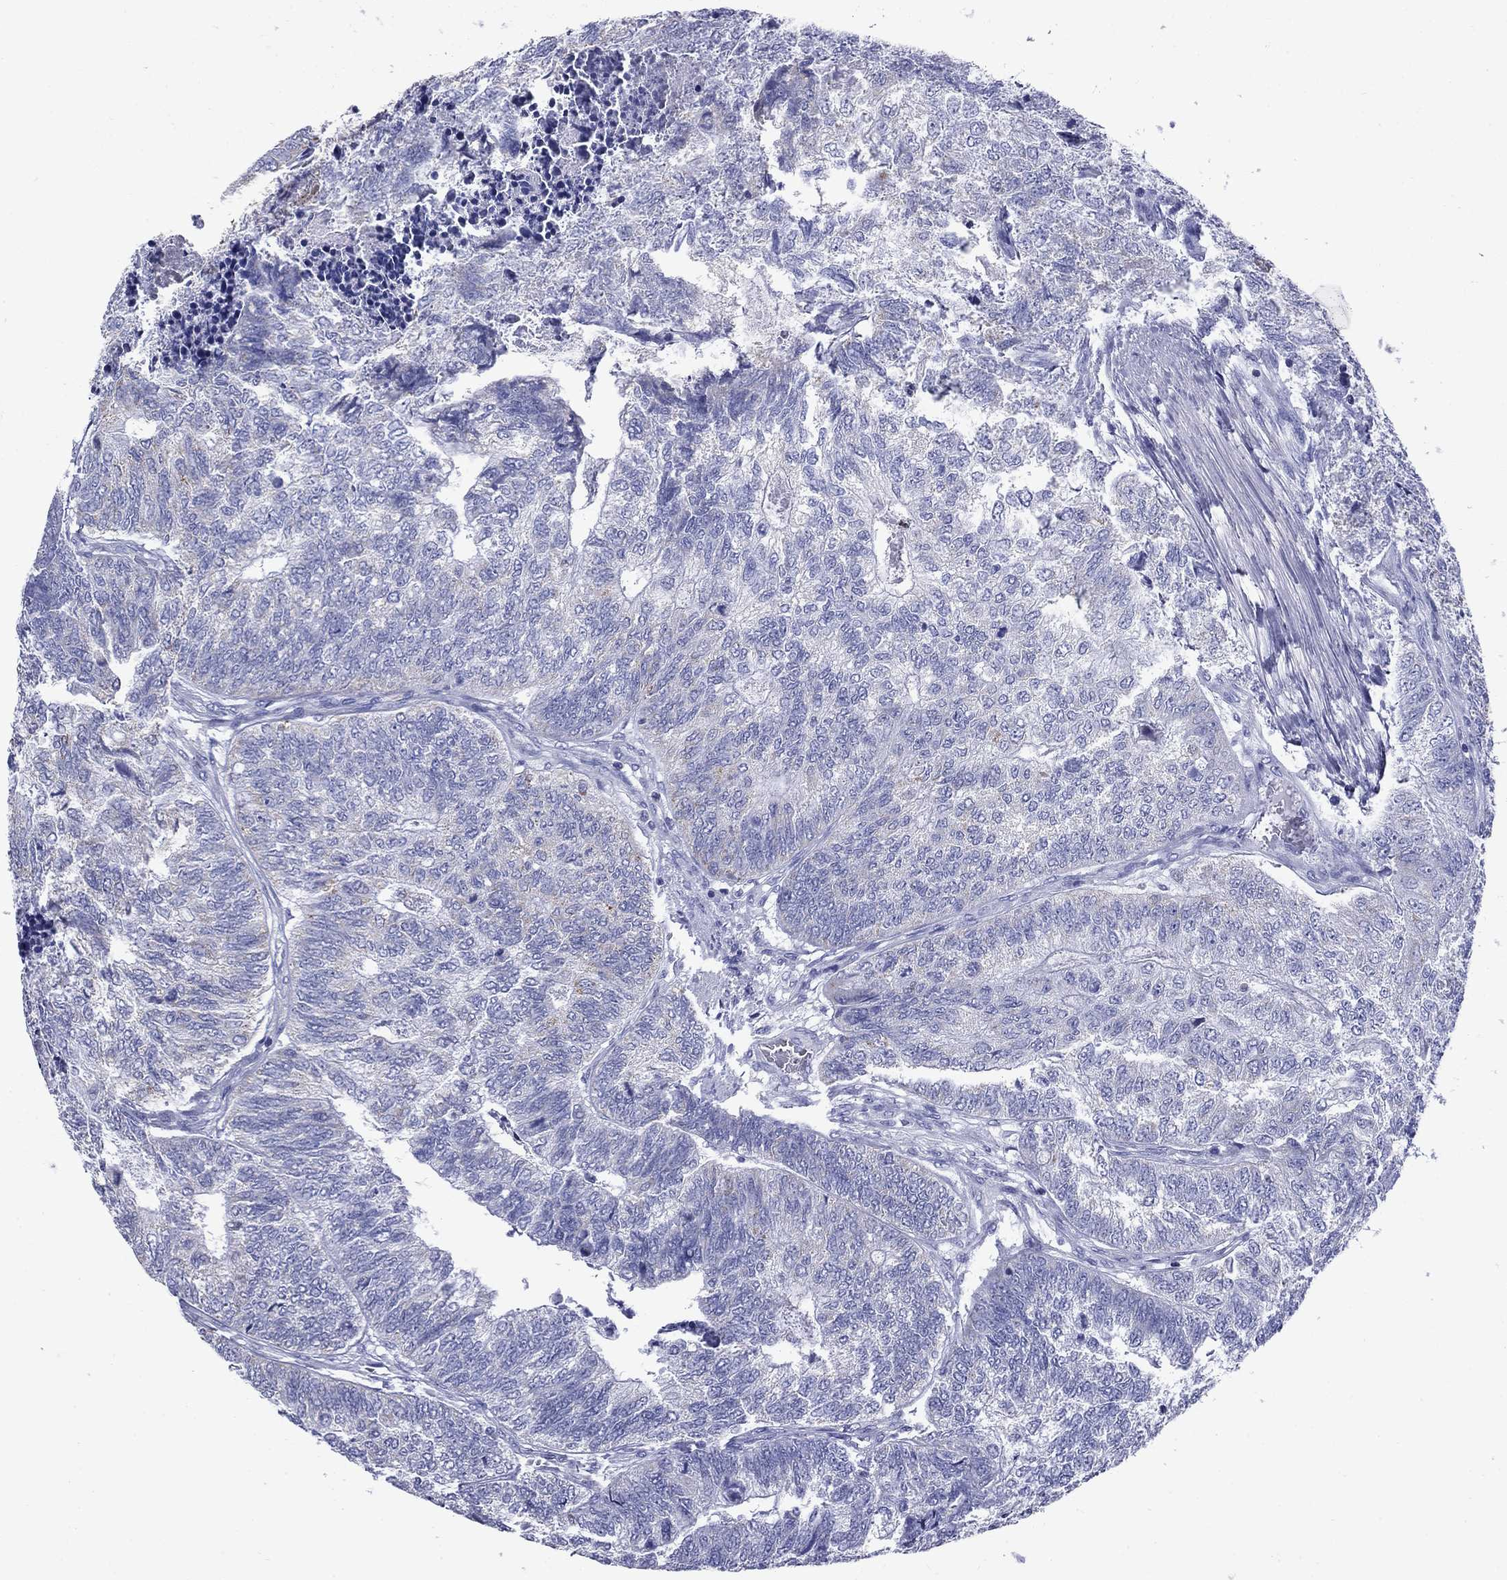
{"staining": {"intensity": "weak", "quantity": "<25%", "location": "cytoplasmic/membranous"}, "tissue": "colorectal cancer", "cell_type": "Tumor cells", "image_type": "cancer", "snomed": [{"axis": "morphology", "description": "Adenocarcinoma, NOS"}, {"axis": "topography", "description": "Colon"}], "caption": "This is a histopathology image of immunohistochemistry staining of colorectal adenocarcinoma, which shows no expression in tumor cells.", "gene": "ACADSB", "patient": {"sex": "female", "age": 67}}